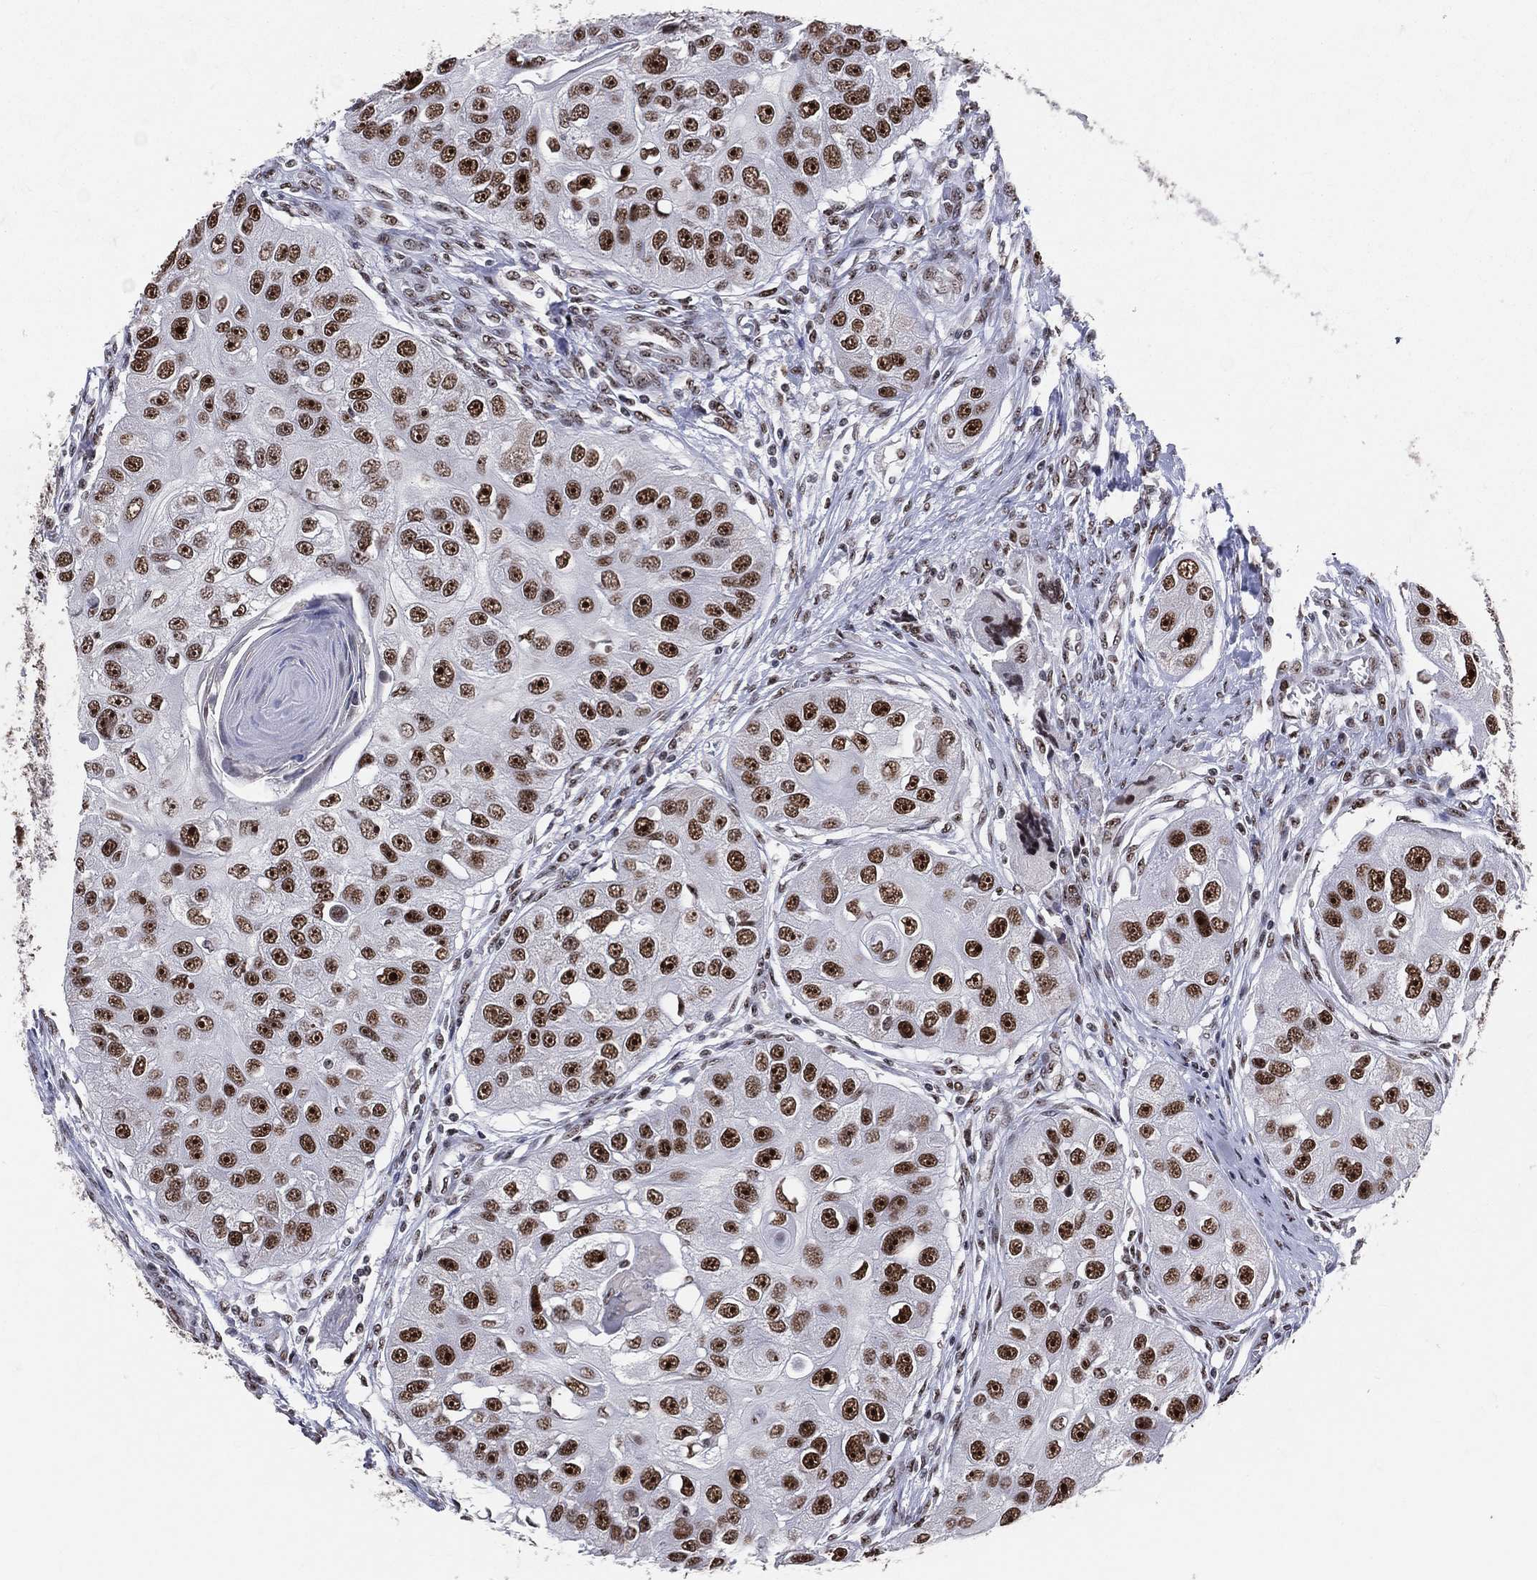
{"staining": {"intensity": "strong", "quantity": ">75%", "location": "nuclear"}, "tissue": "head and neck cancer", "cell_type": "Tumor cells", "image_type": "cancer", "snomed": [{"axis": "morphology", "description": "Normal tissue, NOS"}, {"axis": "morphology", "description": "Squamous cell carcinoma, NOS"}, {"axis": "topography", "description": "Skeletal muscle"}, {"axis": "topography", "description": "Head-Neck"}], "caption": "Immunohistochemical staining of head and neck squamous cell carcinoma shows strong nuclear protein positivity in about >75% of tumor cells.", "gene": "CDK7", "patient": {"sex": "male", "age": 51}}